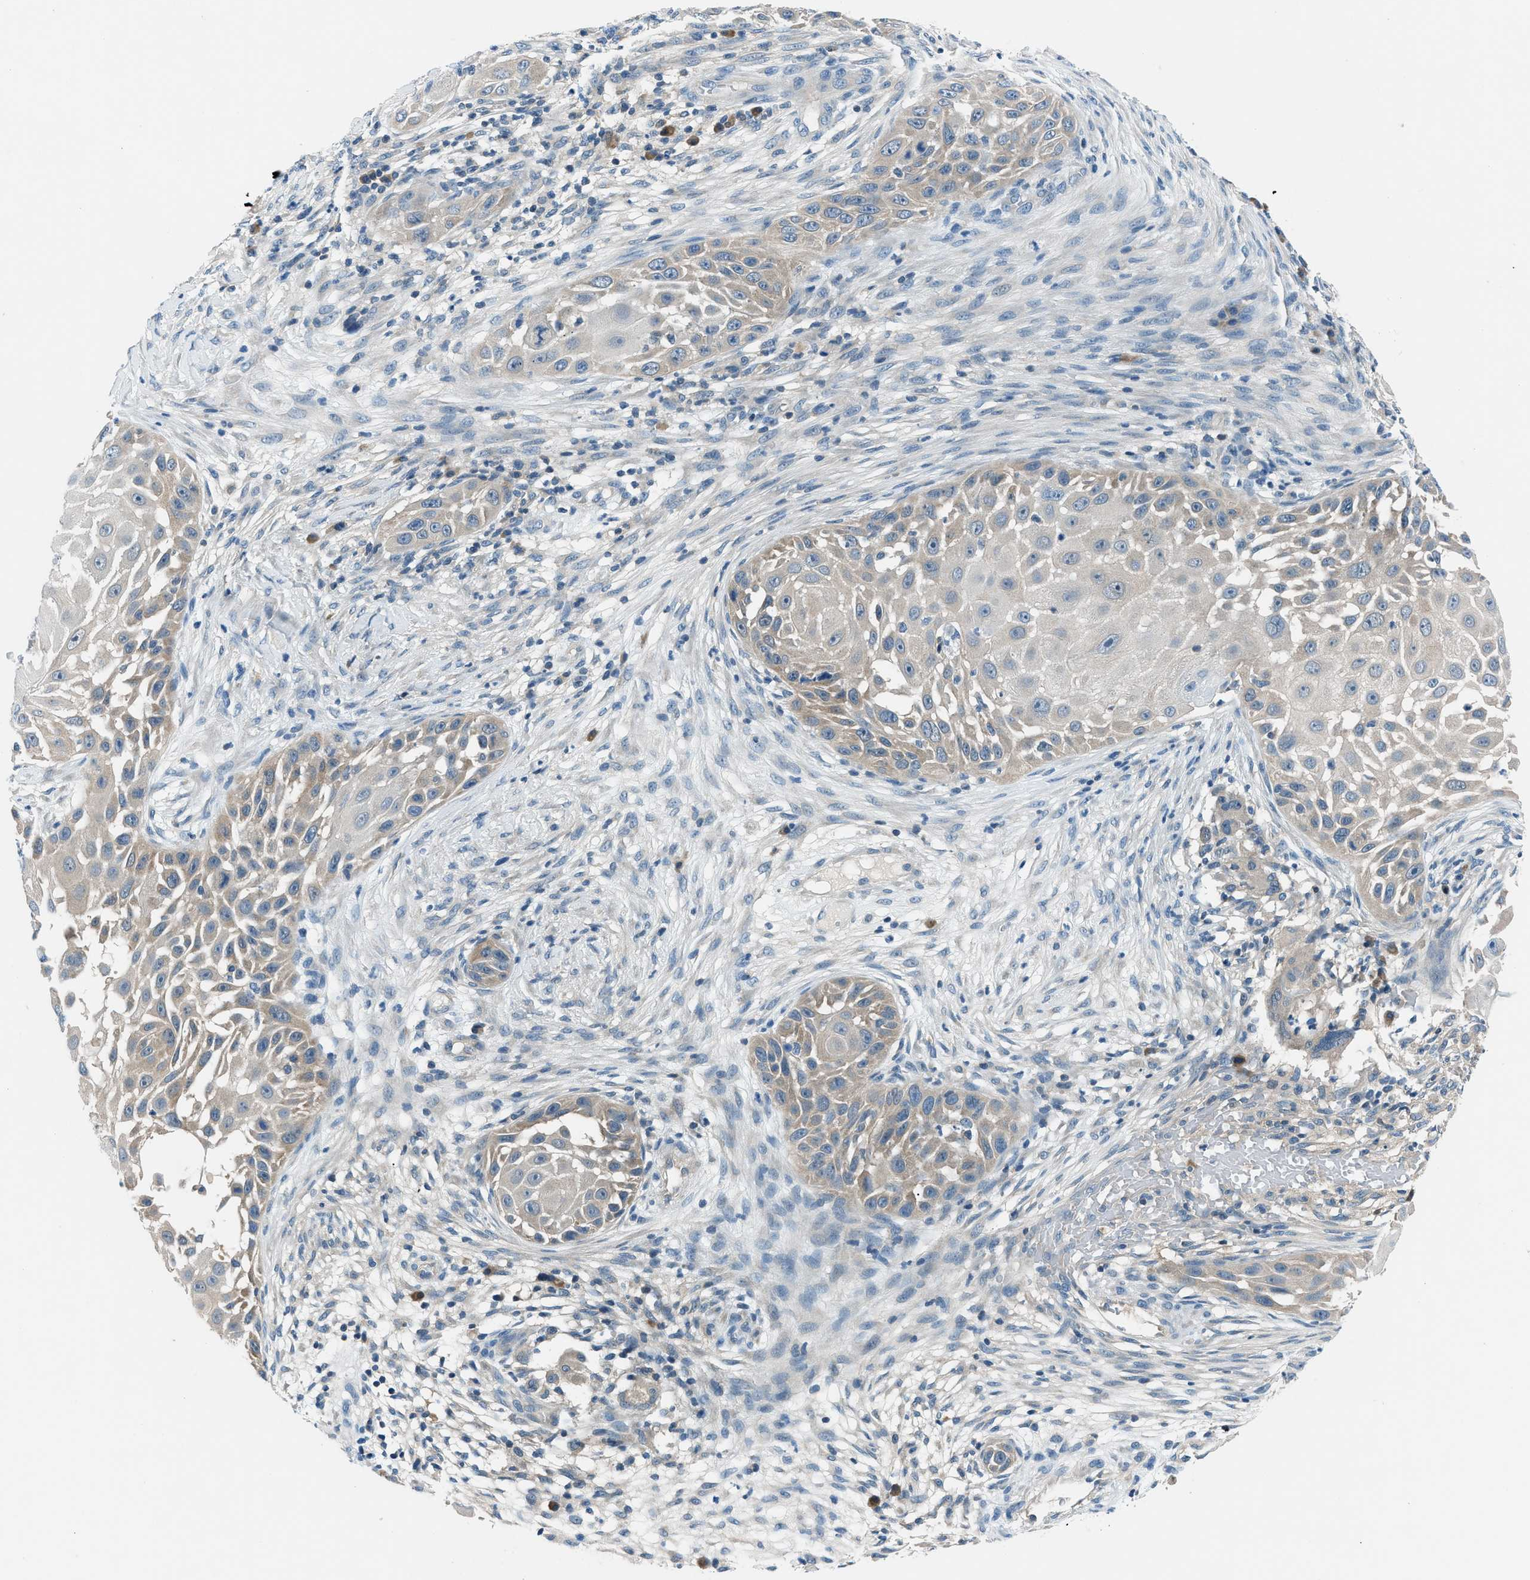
{"staining": {"intensity": "weak", "quantity": "<25%", "location": "cytoplasmic/membranous"}, "tissue": "skin cancer", "cell_type": "Tumor cells", "image_type": "cancer", "snomed": [{"axis": "morphology", "description": "Squamous cell carcinoma, NOS"}, {"axis": "topography", "description": "Skin"}], "caption": "A micrograph of human skin squamous cell carcinoma is negative for staining in tumor cells.", "gene": "ACP1", "patient": {"sex": "female", "age": 44}}